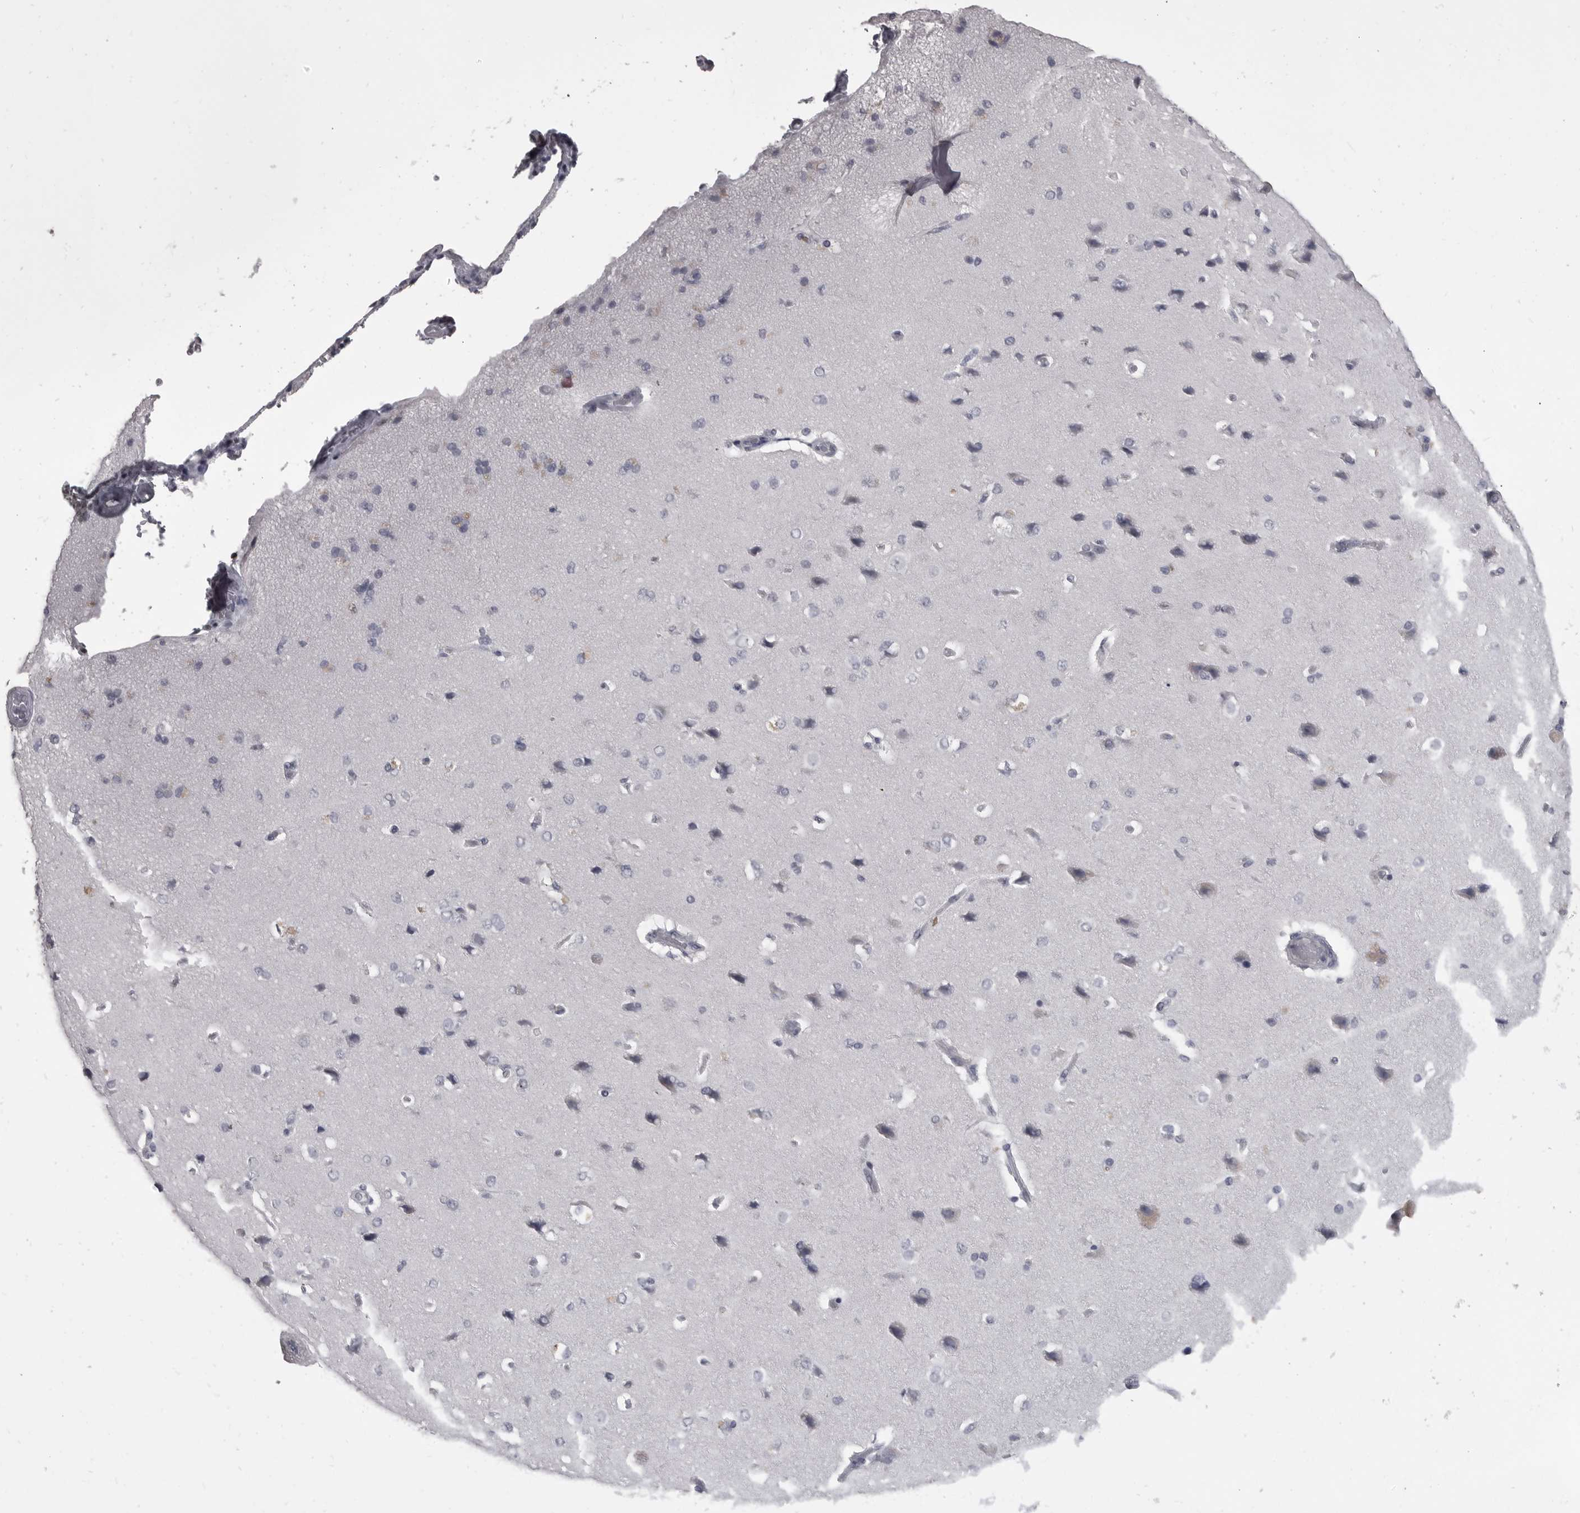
{"staining": {"intensity": "negative", "quantity": "none", "location": "none"}, "tissue": "cerebral cortex", "cell_type": "Endothelial cells", "image_type": "normal", "snomed": [{"axis": "morphology", "description": "Normal tissue, NOS"}, {"axis": "topography", "description": "Cerebral cortex"}], "caption": "Protein analysis of unremarkable cerebral cortex displays no significant staining in endothelial cells.", "gene": "ITGAL", "patient": {"sex": "male", "age": 62}}